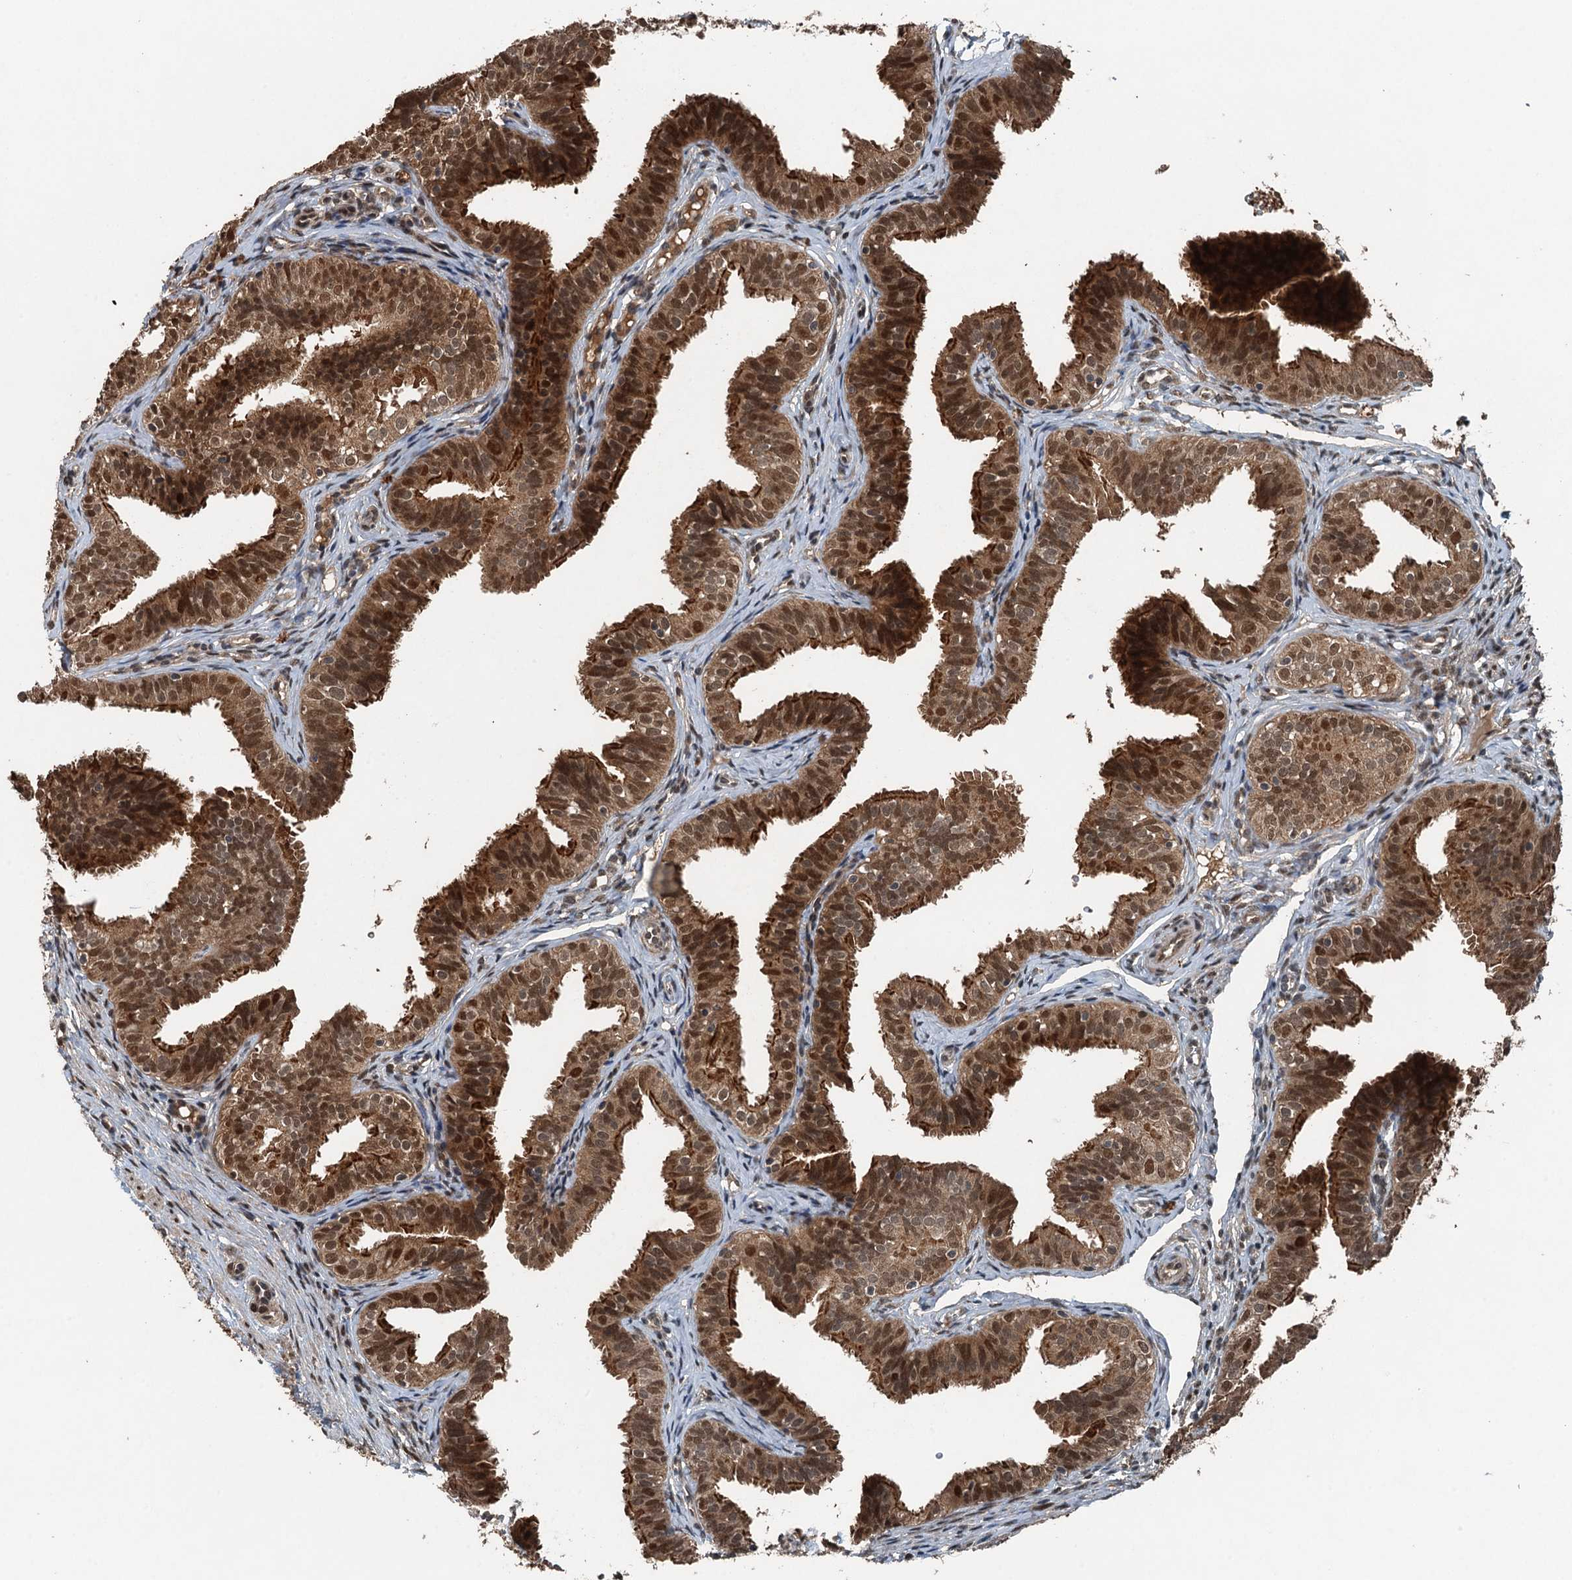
{"staining": {"intensity": "strong", "quantity": ">75%", "location": "cytoplasmic/membranous,nuclear"}, "tissue": "fallopian tube", "cell_type": "Glandular cells", "image_type": "normal", "snomed": [{"axis": "morphology", "description": "Normal tissue, NOS"}, {"axis": "topography", "description": "Fallopian tube"}], "caption": "Normal fallopian tube reveals strong cytoplasmic/membranous,nuclear expression in about >75% of glandular cells The staining was performed using DAB, with brown indicating positive protein expression. Nuclei are stained blue with hematoxylin..", "gene": "UBXN6", "patient": {"sex": "female", "age": 35}}